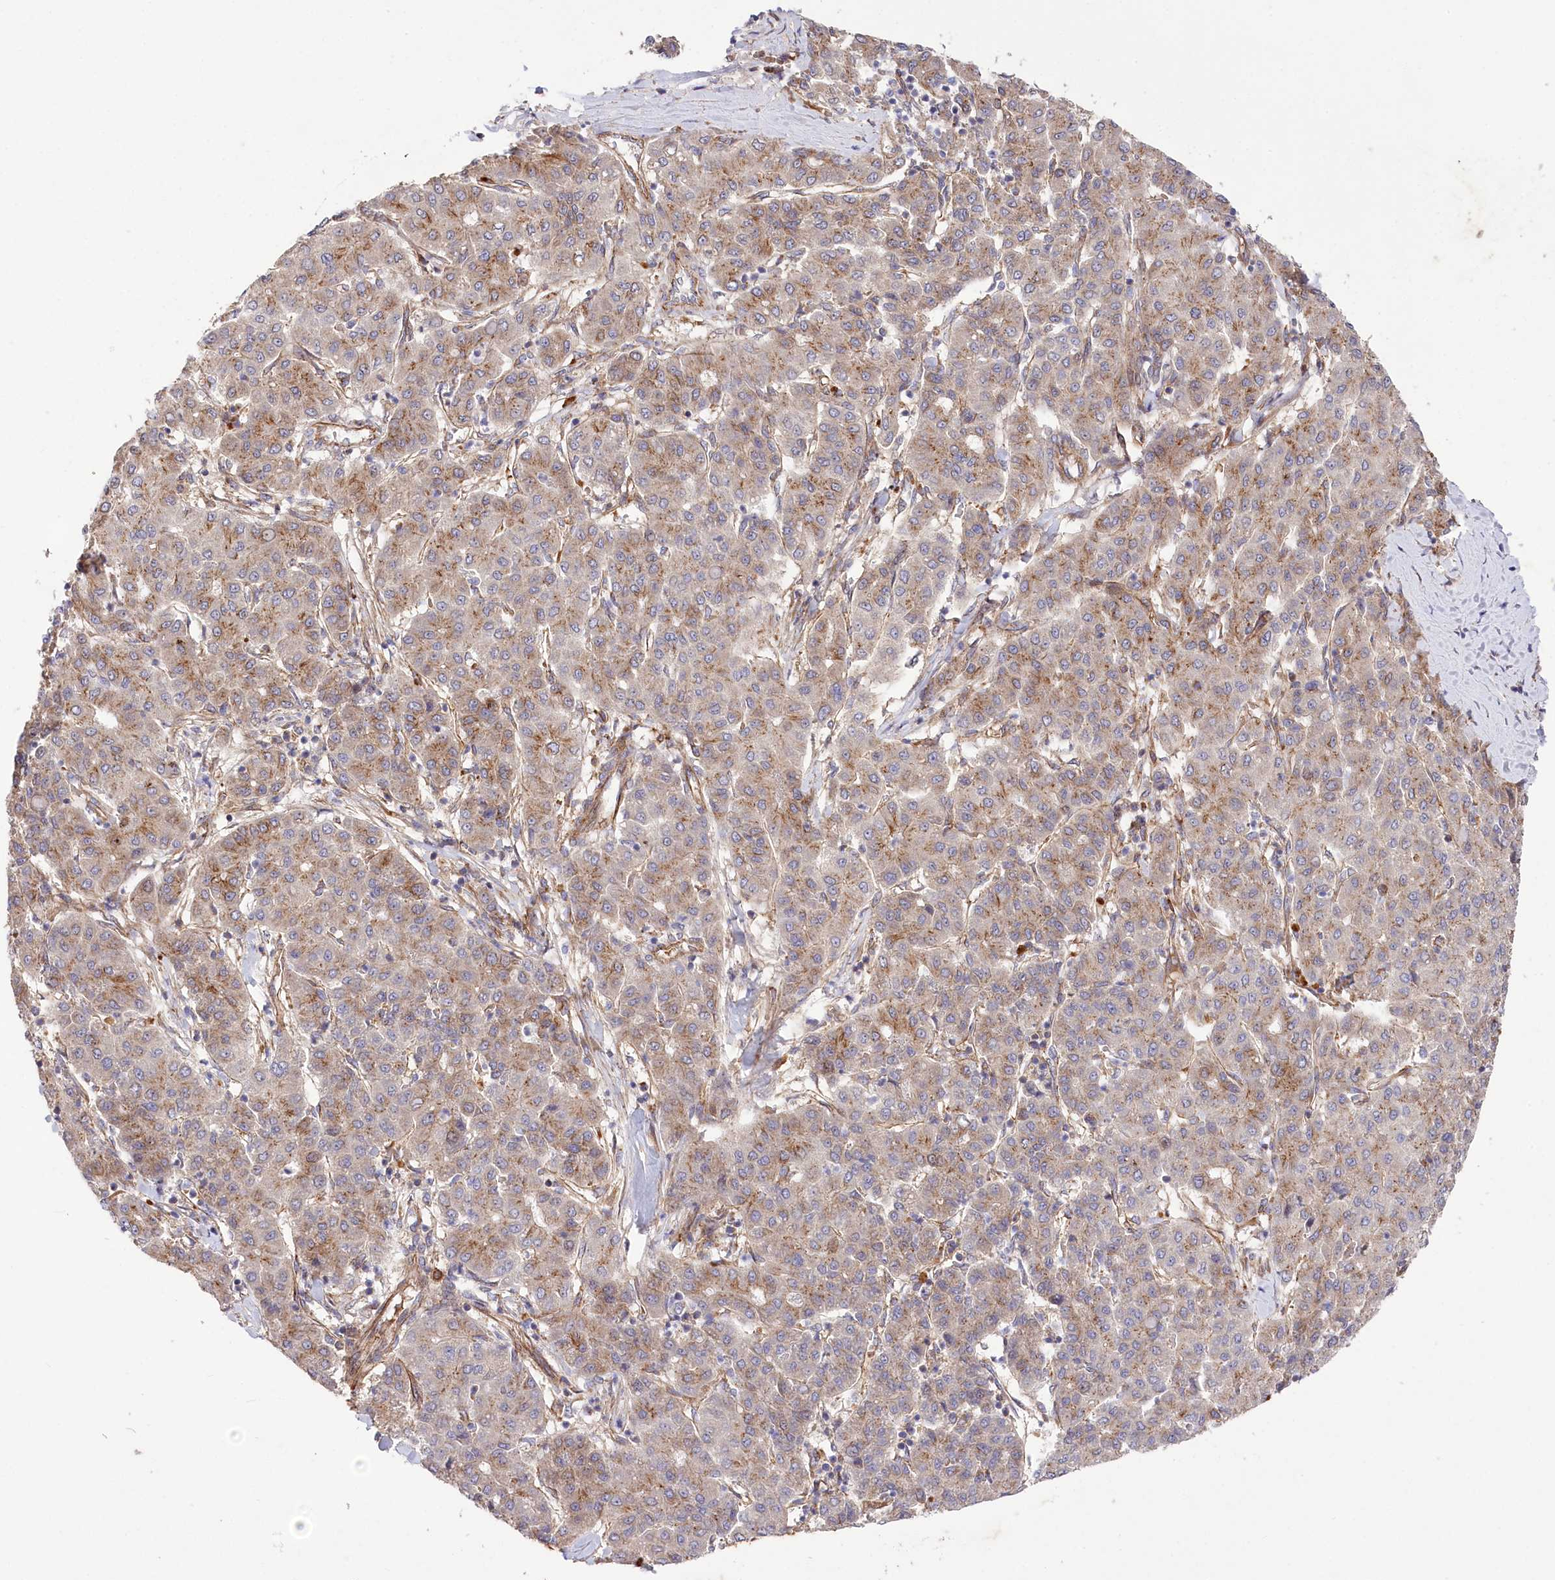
{"staining": {"intensity": "moderate", "quantity": ">75%", "location": "cytoplasmic/membranous"}, "tissue": "liver cancer", "cell_type": "Tumor cells", "image_type": "cancer", "snomed": [{"axis": "morphology", "description": "Carcinoma, Hepatocellular, NOS"}, {"axis": "topography", "description": "Liver"}], "caption": "The photomicrograph reveals staining of hepatocellular carcinoma (liver), revealing moderate cytoplasmic/membranous protein staining (brown color) within tumor cells. Using DAB (3,3'-diaminobenzidine) (brown) and hematoxylin (blue) stains, captured at high magnification using brightfield microscopy.", "gene": "TRUB1", "patient": {"sex": "male", "age": 65}}